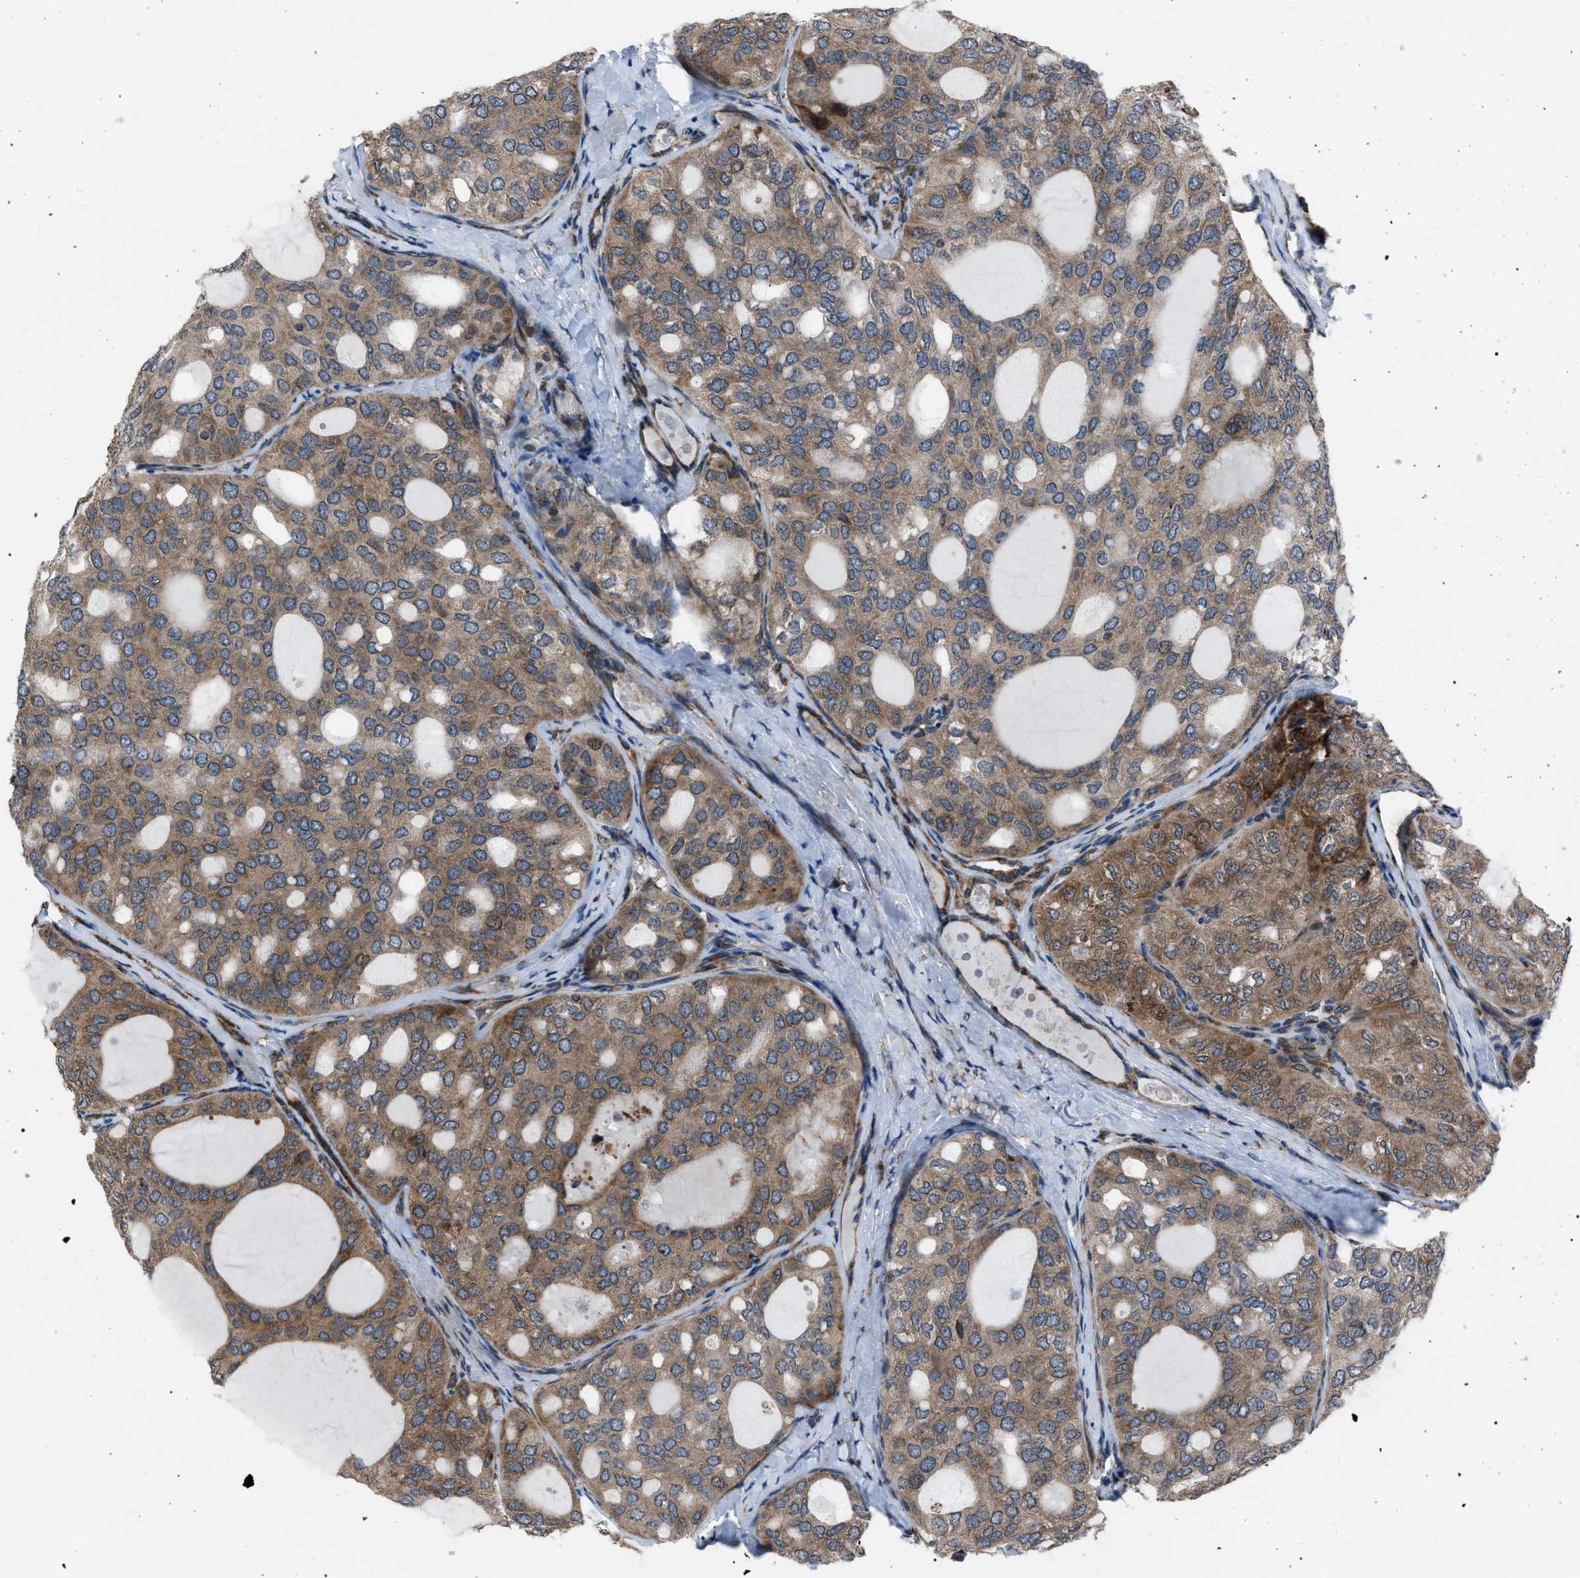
{"staining": {"intensity": "moderate", "quantity": ">75%", "location": "cytoplasmic/membranous"}, "tissue": "thyroid cancer", "cell_type": "Tumor cells", "image_type": "cancer", "snomed": [{"axis": "morphology", "description": "Follicular adenoma carcinoma, NOS"}, {"axis": "topography", "description": "Thyroid gland"}], "caption": "Thyroid follicular adenoma carcinoma tissue reveals moderate cytoplasmic/membranous expression in about >75% of tumor cells, visualized by immunohistochemistry. The staining was performed using DAB, with brown indicating positive protein expression. Nuclei are stained blue with hematoxylin.", "gene": "AGO2", "patient": {"sex": "male", "age": 75}}